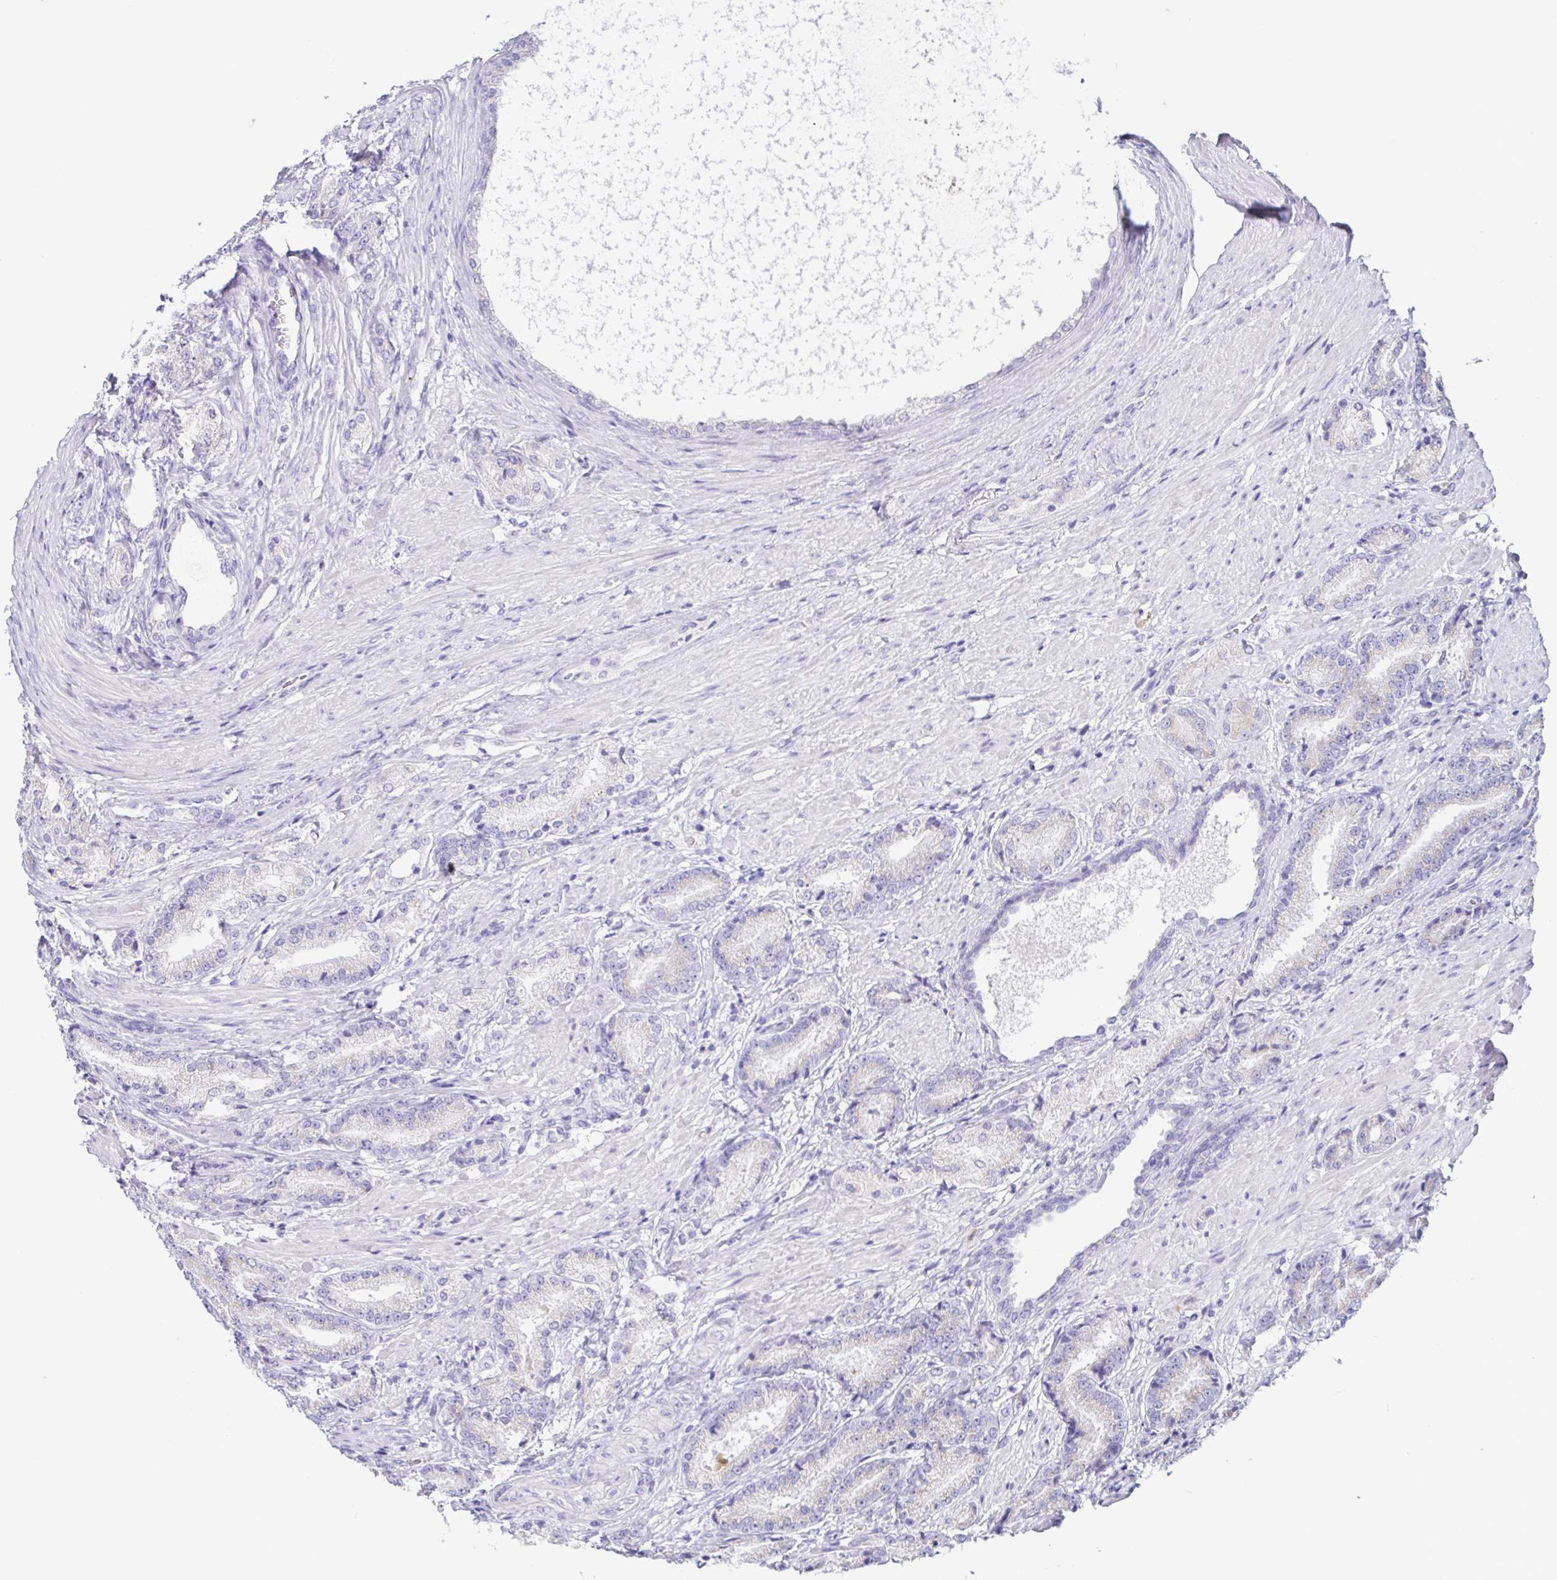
{"staining": {"intensity": "negative", "quantity": "none", "location": "none"}, "tissue": "prostate cancer", "cell_type": "Tumor cells", "image_type": "cancer", "snomed": [{"axis": "morphology", "description": "Adenocarcinoma, High grade"}, {"axis": "topography", "description": "Prostate and seminal vesicle, NOS"}], "caption": "Human prostate cancer (high-grade adenocarcinoma) stained for a protein using immunohistochemistry (IHC) shows no staining in tumor cells.", "gene": "AZU1", "patient": {"sex": "male", "age": 61}}